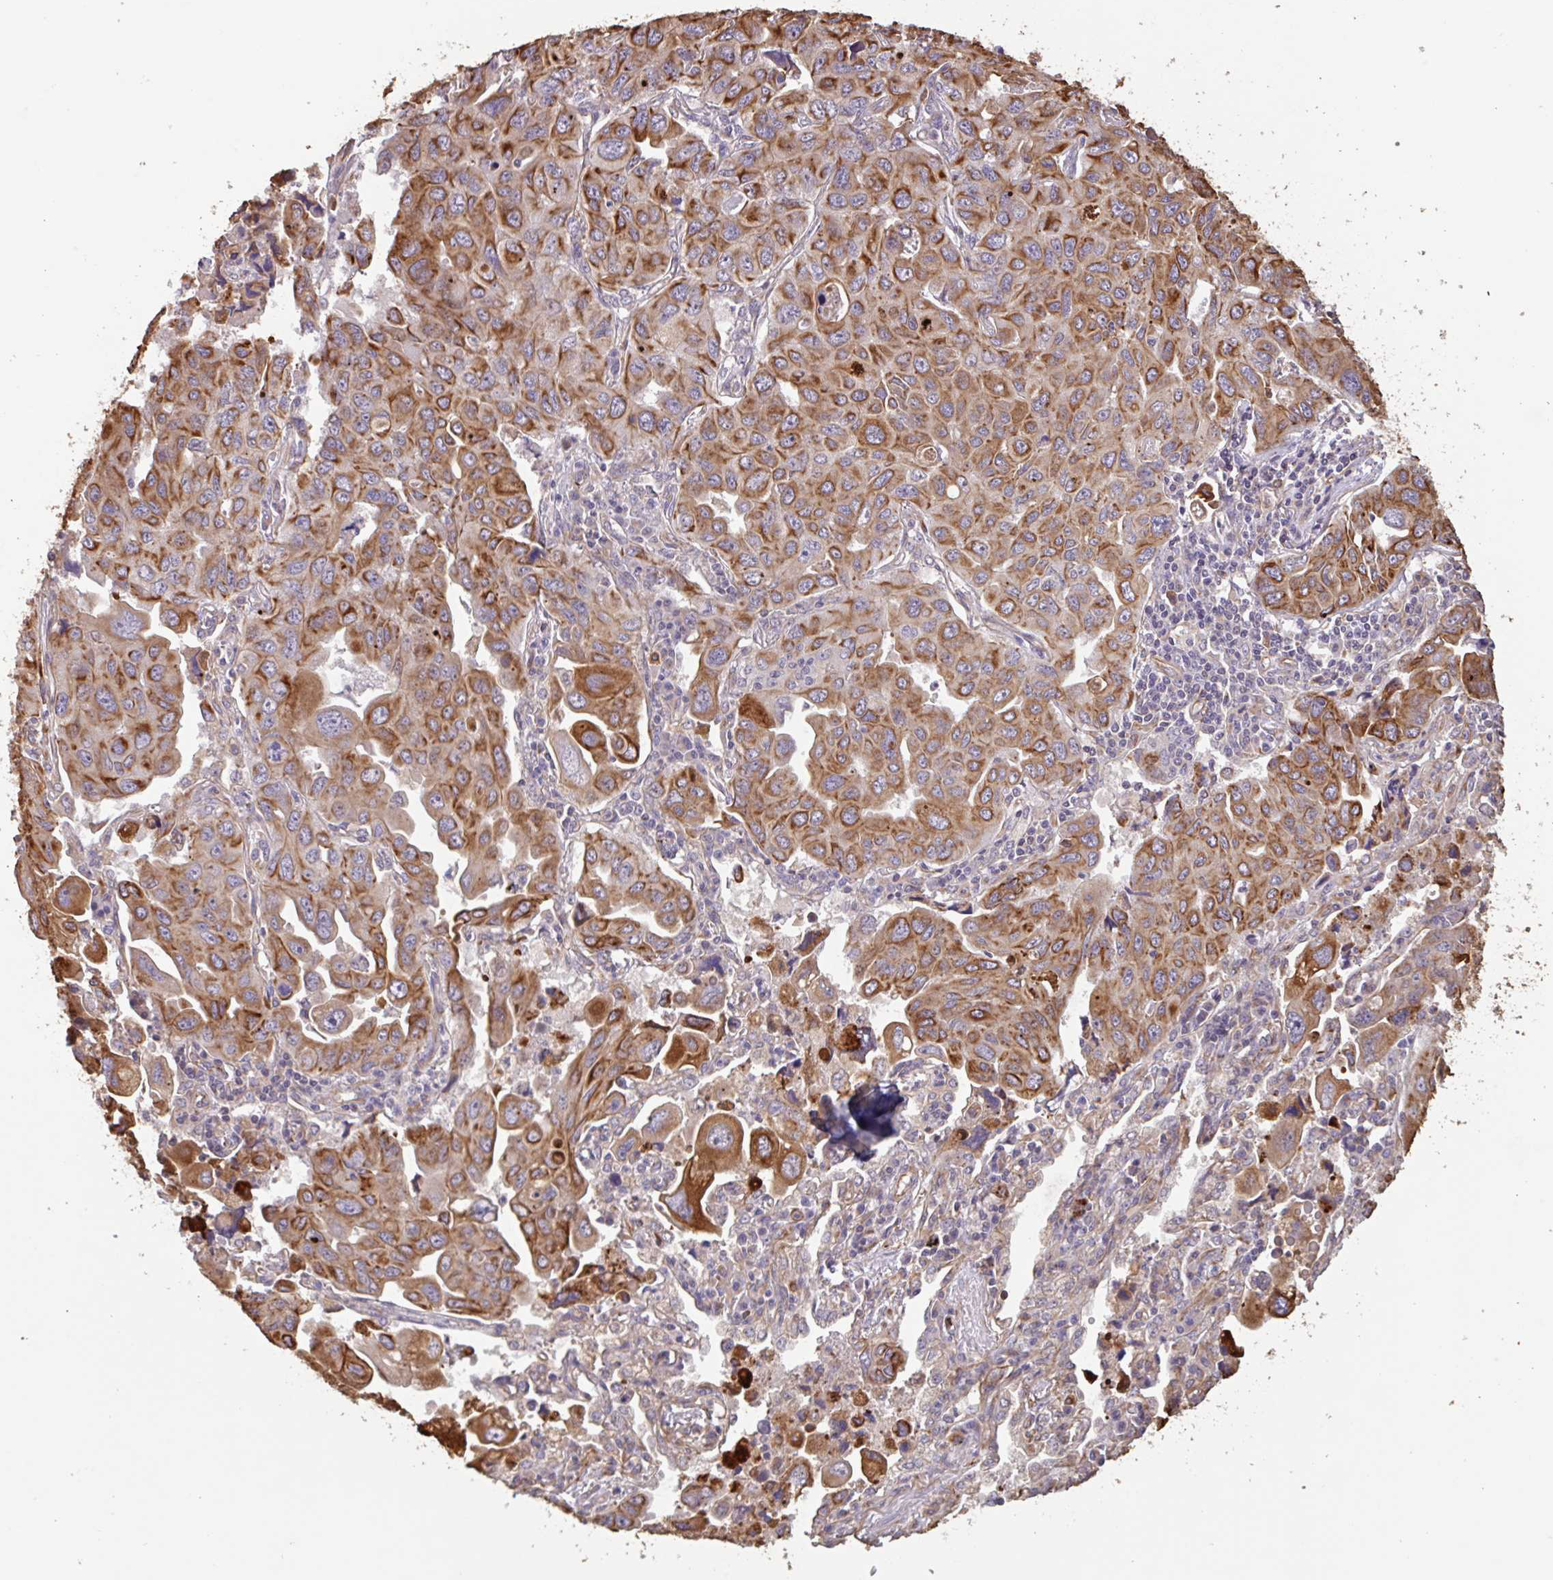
{"staining": {"intensity": "moderate", "quantity": ">75%", "location": "cytoplasmic/membranous"}, "tissue": "lung cancer", "cell_type": "Tumor cells", "image_type": "cancer", "snomed": [{"axis": "morphology", "description": "Adenocarcinoma, NOS"}, {"axis": "topography", "description": "Lung"}], "caption": "Immunohistochemical staining of adenocarcinoma (lung) displays moderate cytoplasmic/membranous protein positivity in approximately >75% of tumor cells. The protein is shown in brown color, while the nuclei are stained blue.", "gene": "ZNF790", "patient": {"sex": "male", "age": 64}}